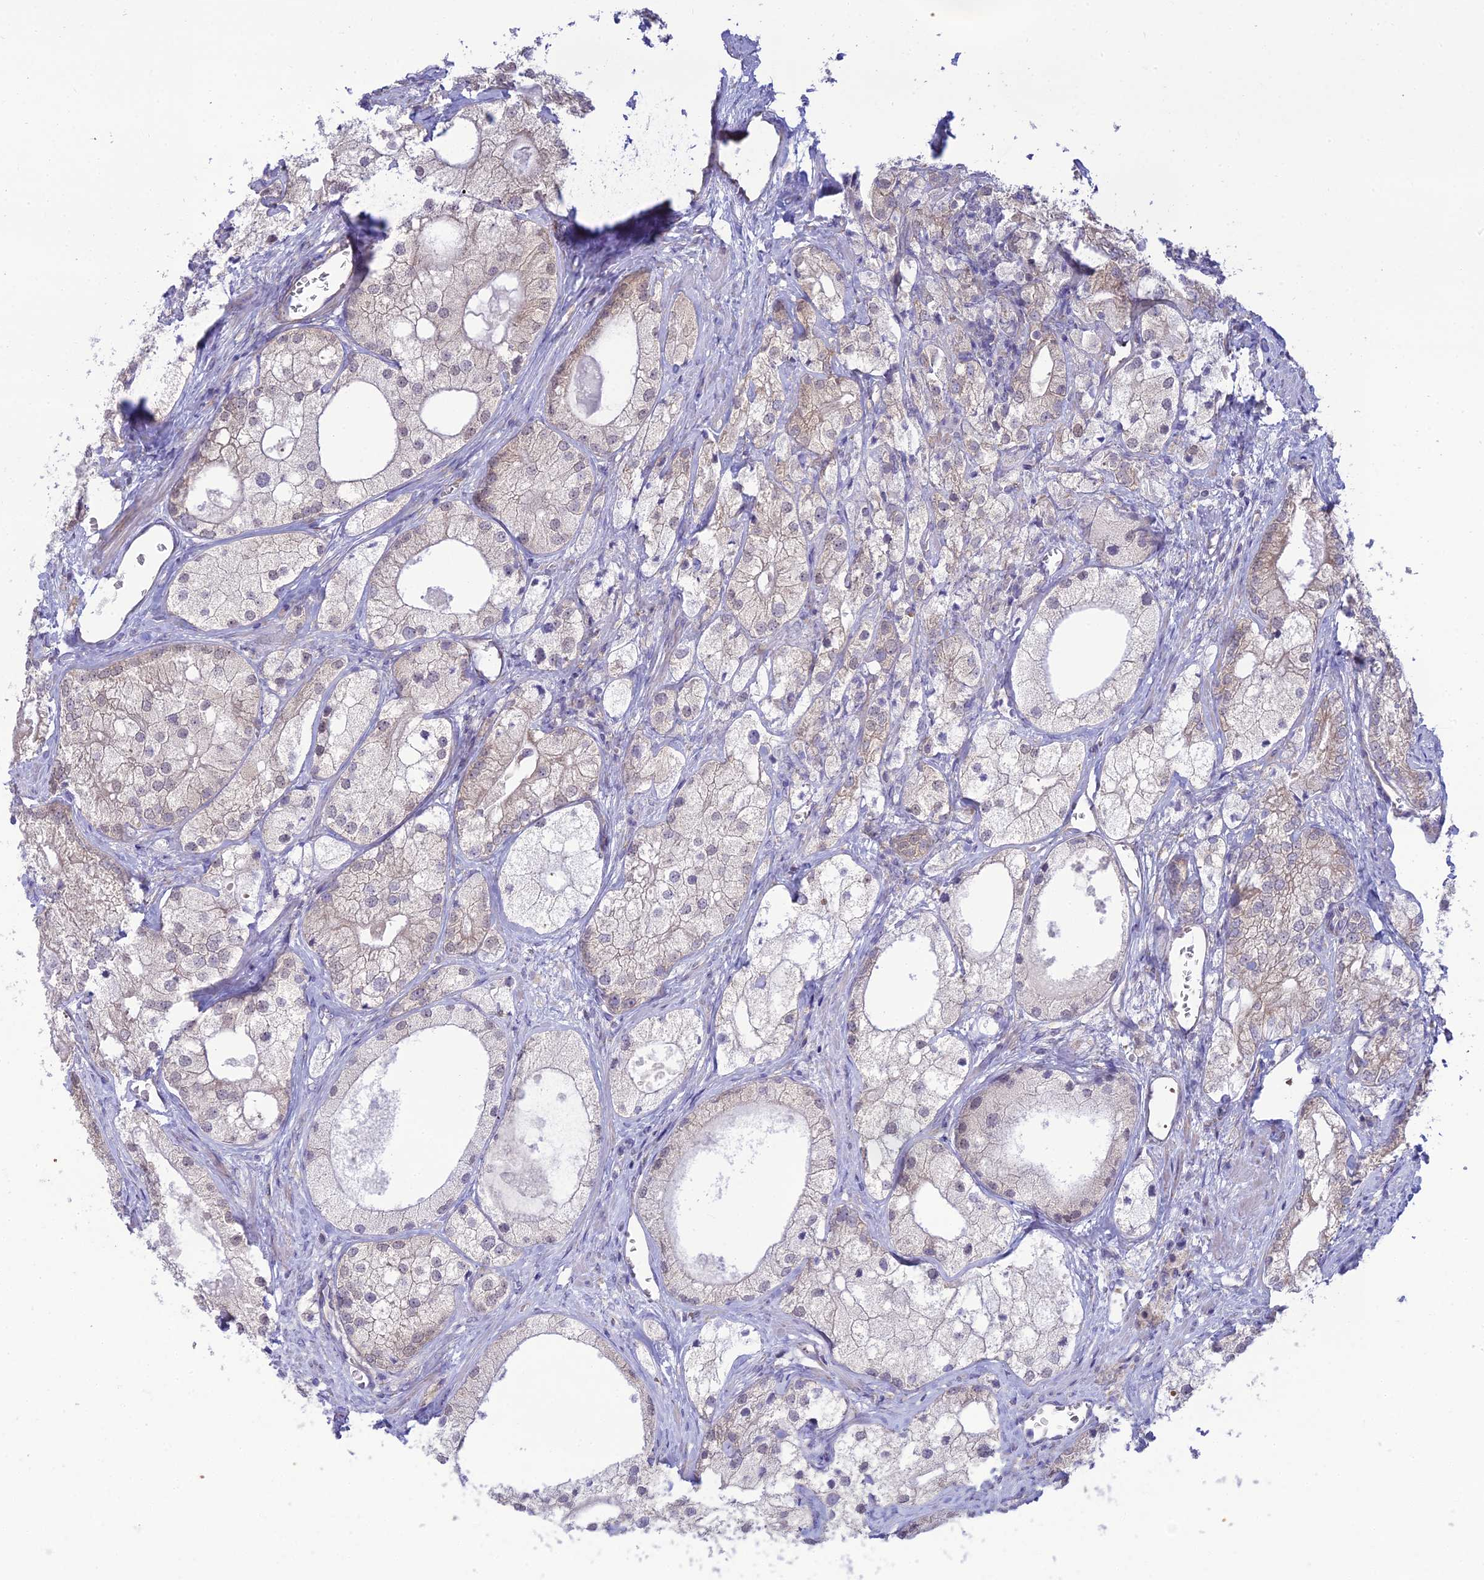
{"staining": {"intensity": "negative", "quantity": "none", "location": "none"}, "tissue": "prostate cancer", "cell_type": "Tumor cells", "image_type": "cancer", "snomed": [{"axis": "morphology", "description": "Adenocarcinoma, Low grade"}, {"axis": "topography", "description": "Prostate"}], "caption": "Adenocarcinoma (low-grade) (prostate) was stained to show a protein in brown. There is no significant expression in tumor cells.", "gene": "CLCN7", "patient": {"sex": "male", "age": 69}}